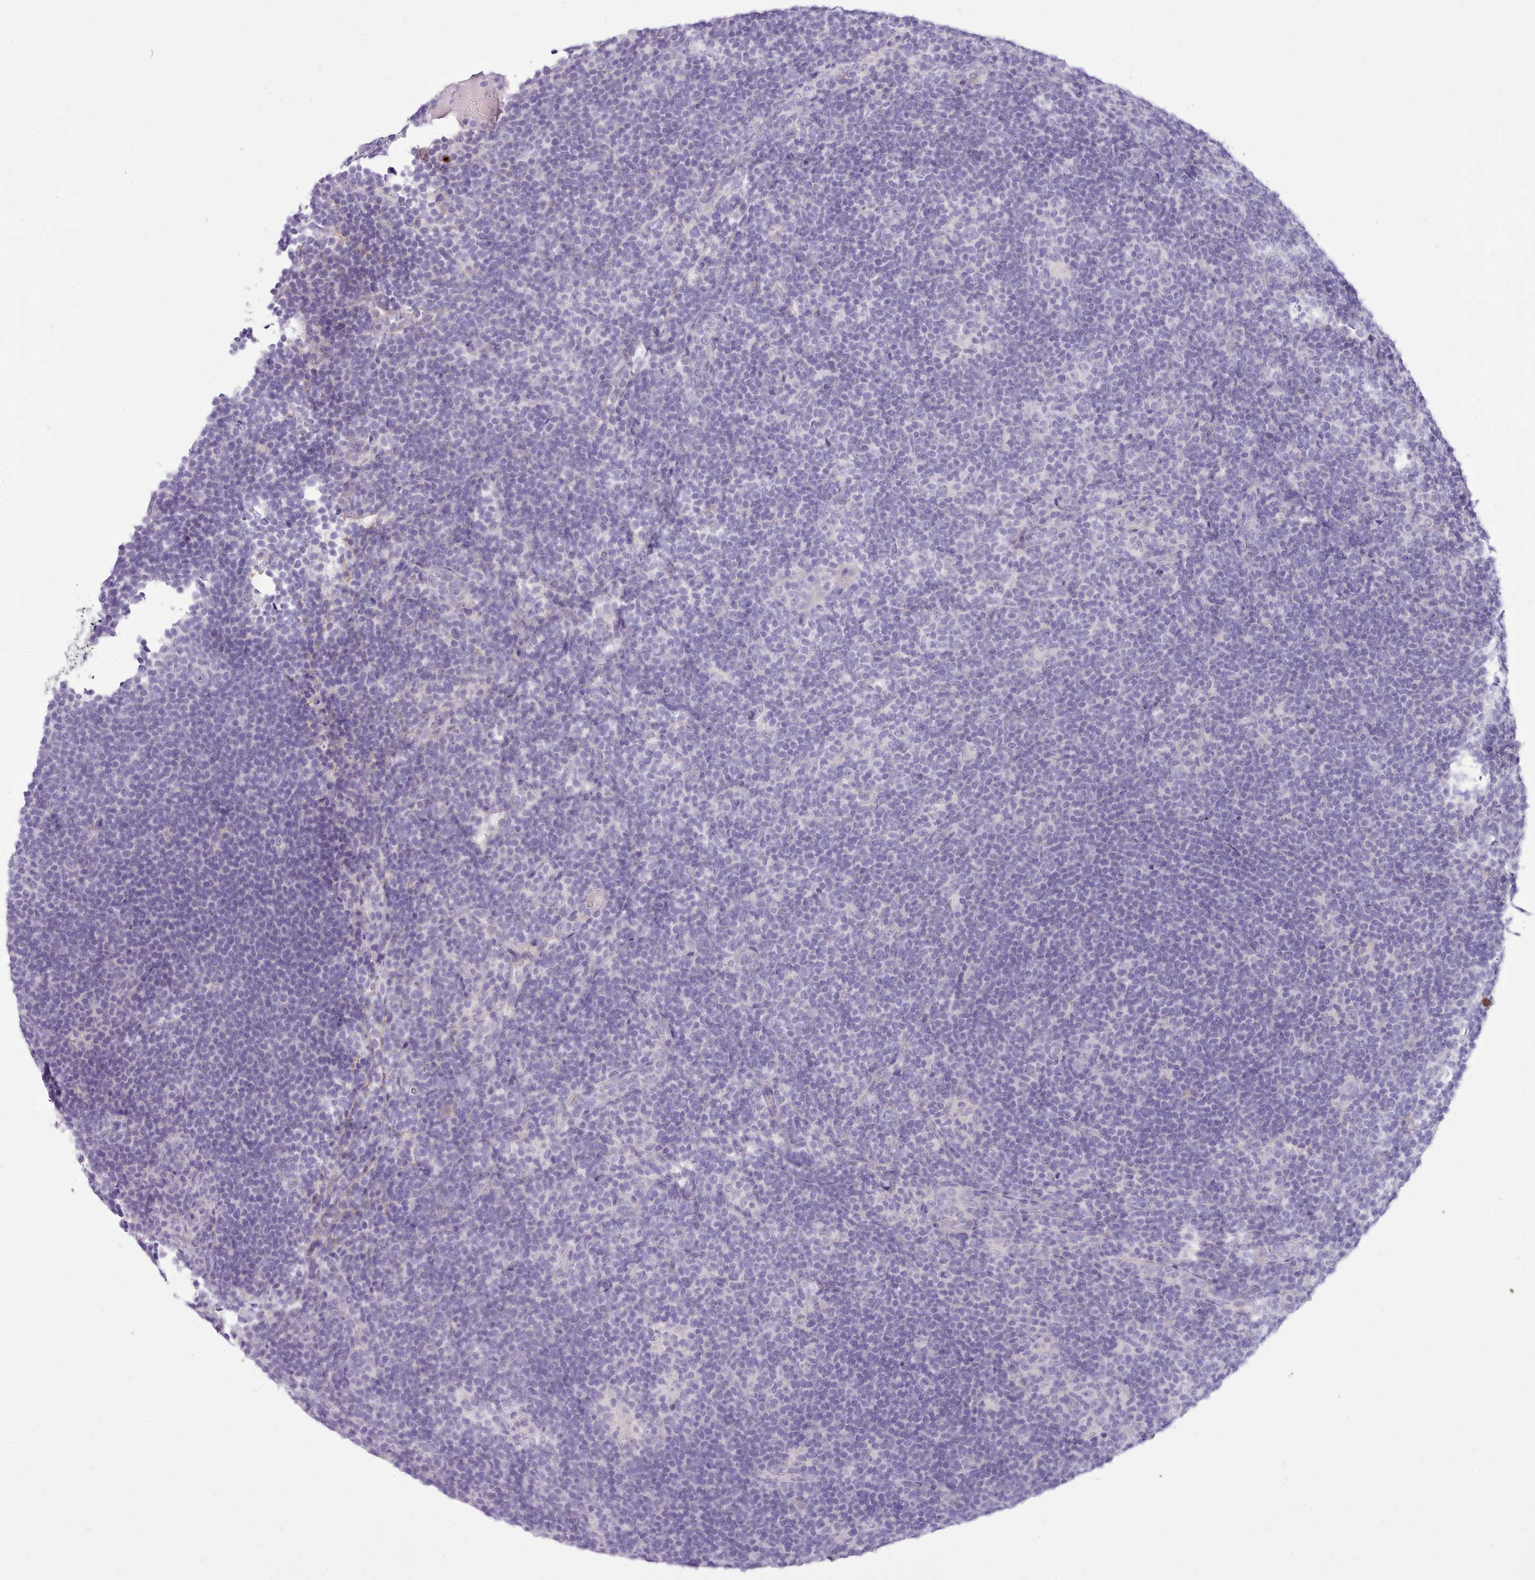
{"staining": {"intensity": "negative", "quantity": "none", "location": "none"}, "tissue": "lymphoma", "cell_type": "Tumor cells", "image_type": "cancer", "snomed": [{"axis": "morphology", "description": "Hodgkin's disease, NOS"}, {"axis": "topography", "description": "Lymph node"}], "caption": "An immunohistochemistry image of lymphoma is shown. There is no staining in tumor cells of lymphoma. The staining is performed using DAB (3,3'-diaminobenzidine) brown chromogen with nuclei counter-stained in using hematoxylin.", "gene": "CYP2A13", "patient": {"sex": "female", "age": 57}}